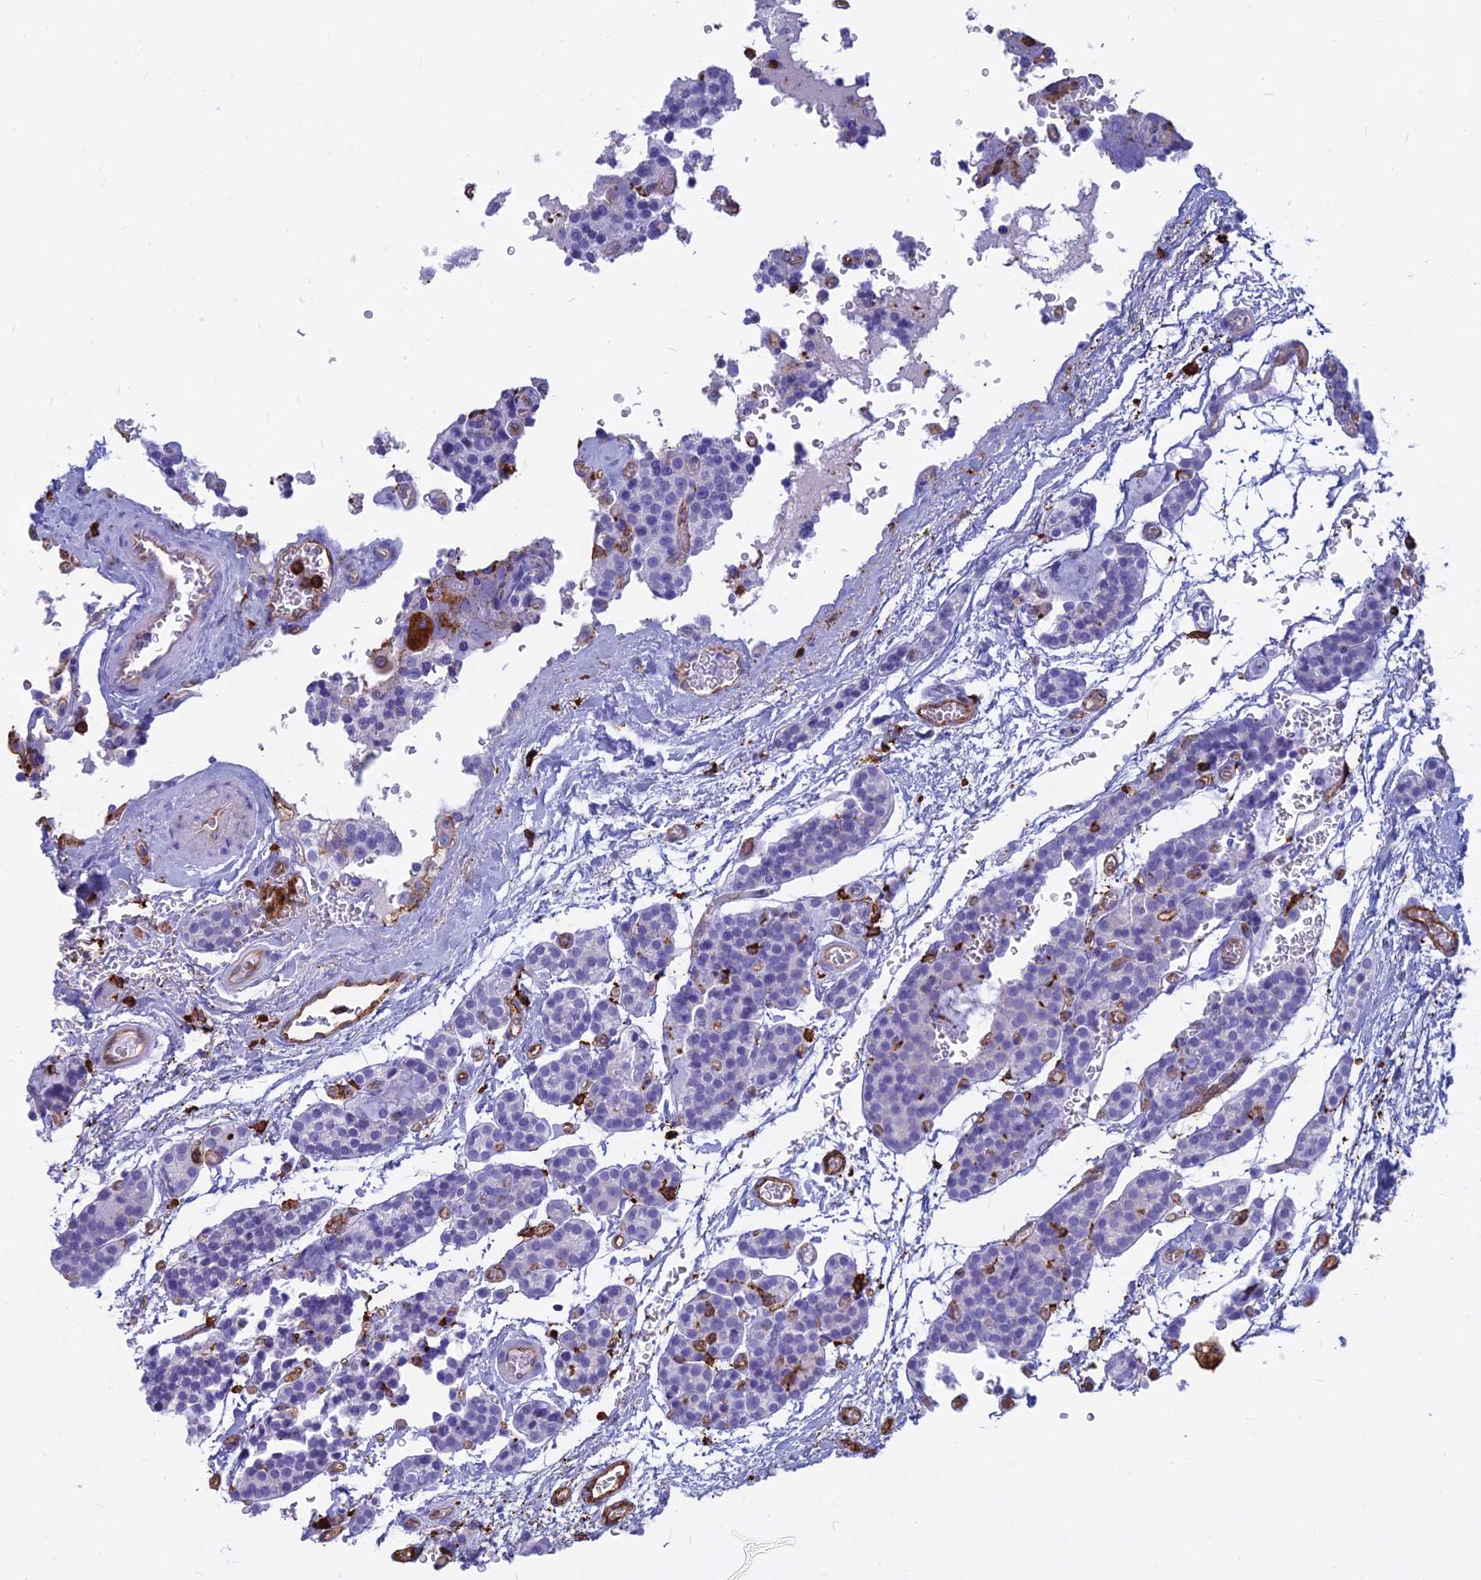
{"staining": {"intensity": "negative", "quantity": "none", "location": "none"}, "tissue": "parathyroid gland", "cell_type": "Glandular cells", "image_type": "normal", "snomed": [{"axis": "morphology", "description": "Normal tissue, NOS"}, {"axis": "topography", "description": "Parathyroid gland"}], "caption": "Protein analysis of normal parathyroid gland reveals no significant staining in glandular cells. Nuclei are stained in blue.", "gene": "HLA", "patient": {"sex": "female", "age": 64}}